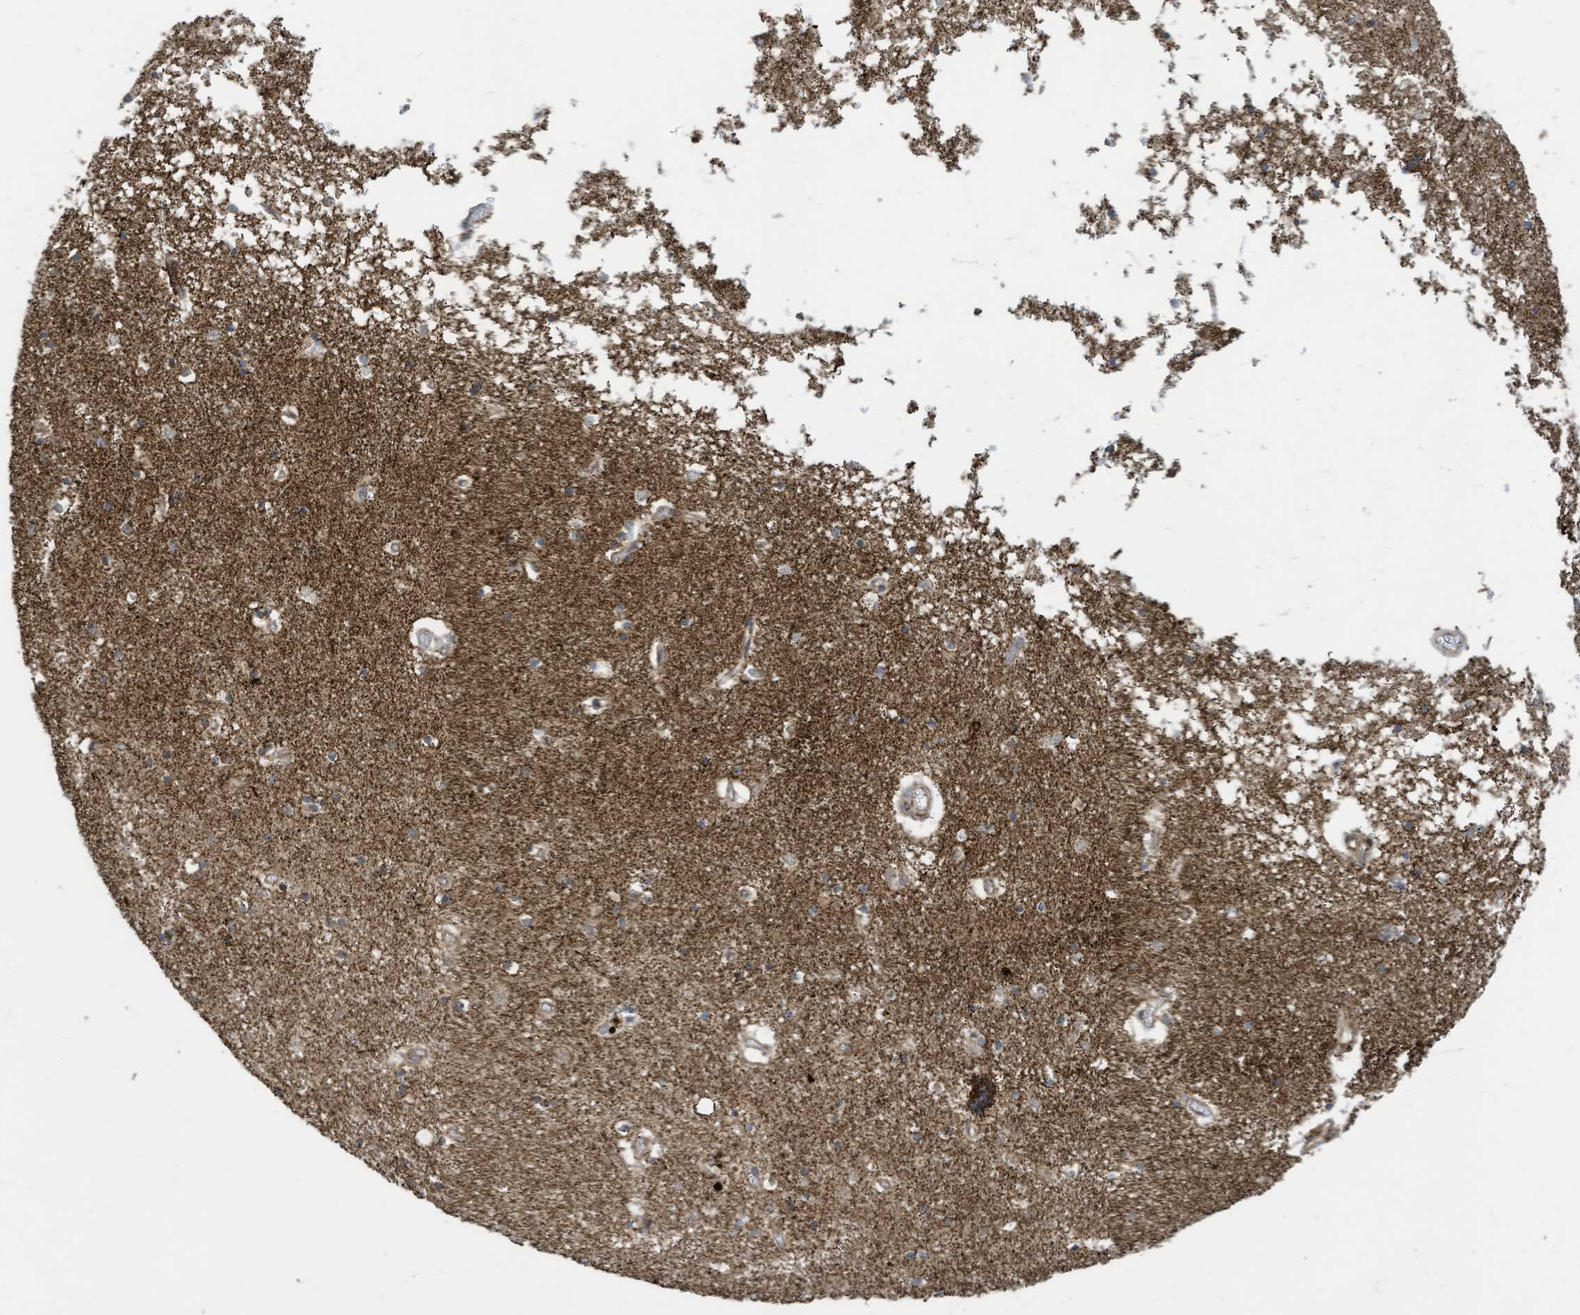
{"staining": {"intensity": "moderate", "quantity": "25%-75%", "location": "cytoplasmic/membranous"}, "tissue": "hippocampus", "cell_type": "Glial cells", "image_type": "normal", "snomed": [{"axis": "morphology", "description": "Normal tissue, NOS"}, {"axis": "topography", "description": "Hippocampus"}], "caption": "Immunohistochemical staining of unremarkable human hippocampus displays 25%-75% levels of moderate cytoplasmic/membranous protein expression in about 25%-75% of glial cells. The staining was performed using DAB, with brown indicating positive protein expression. Nuclei are stained blue with hematoxylin.", "gene": "COX10", "patient": {"sex": "male", "age": 70}}